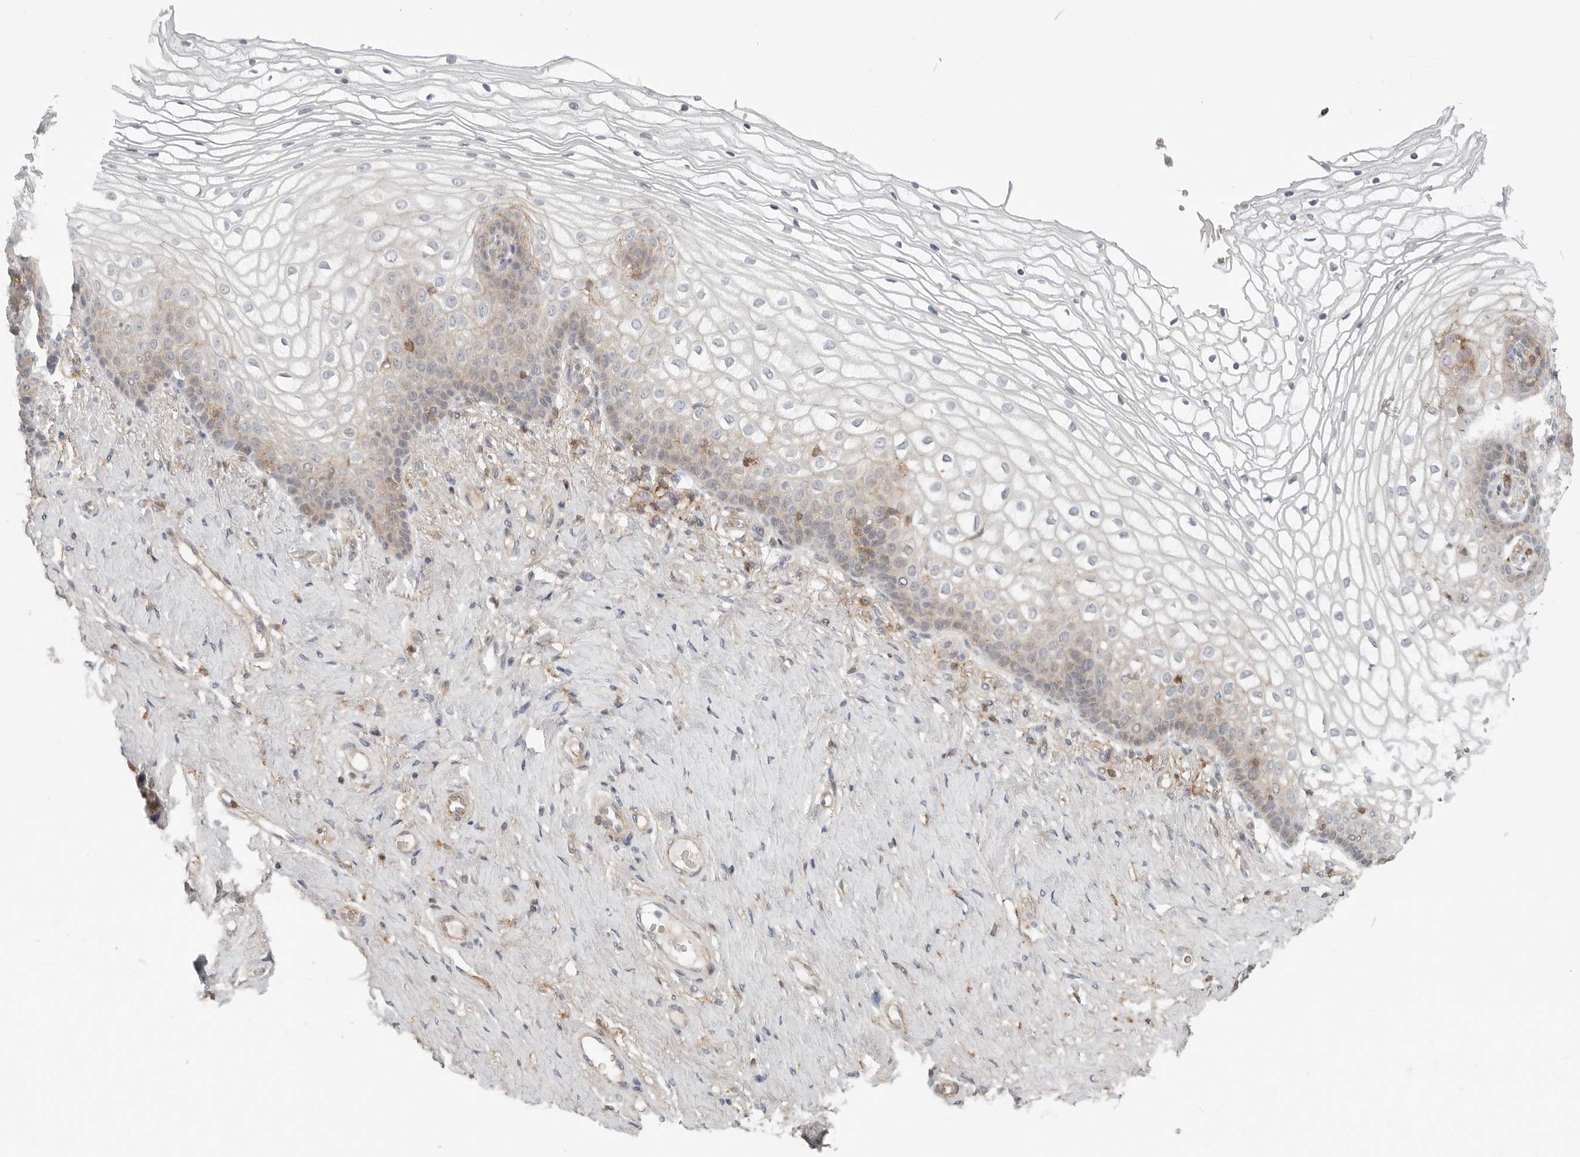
{"staining": {"intensity": "weak", "quantity": "<25%", "location": "cytoplasmic/membranous"}, "tissue": "vagina", "cell_type": "Squamous epithelial cells", "image_type": "normal", "snomed": [{"axis": "morphology", "description": "Normal tissue, NOS"}, {"axis": "topography", "description": "Vagina"}], "caption": "Immunohistochemistry photomicrograph of normal vagina stained for a protein (brown), which shows no positivity in squamous epithelial cells. Brightfield microscopy of immunohistochemistry stained with DAB (brown) and hematoxylin (blue), captured at high magnification.", "gene": "LEFTY2", "patient": {"sex": "female", "age": 60}}